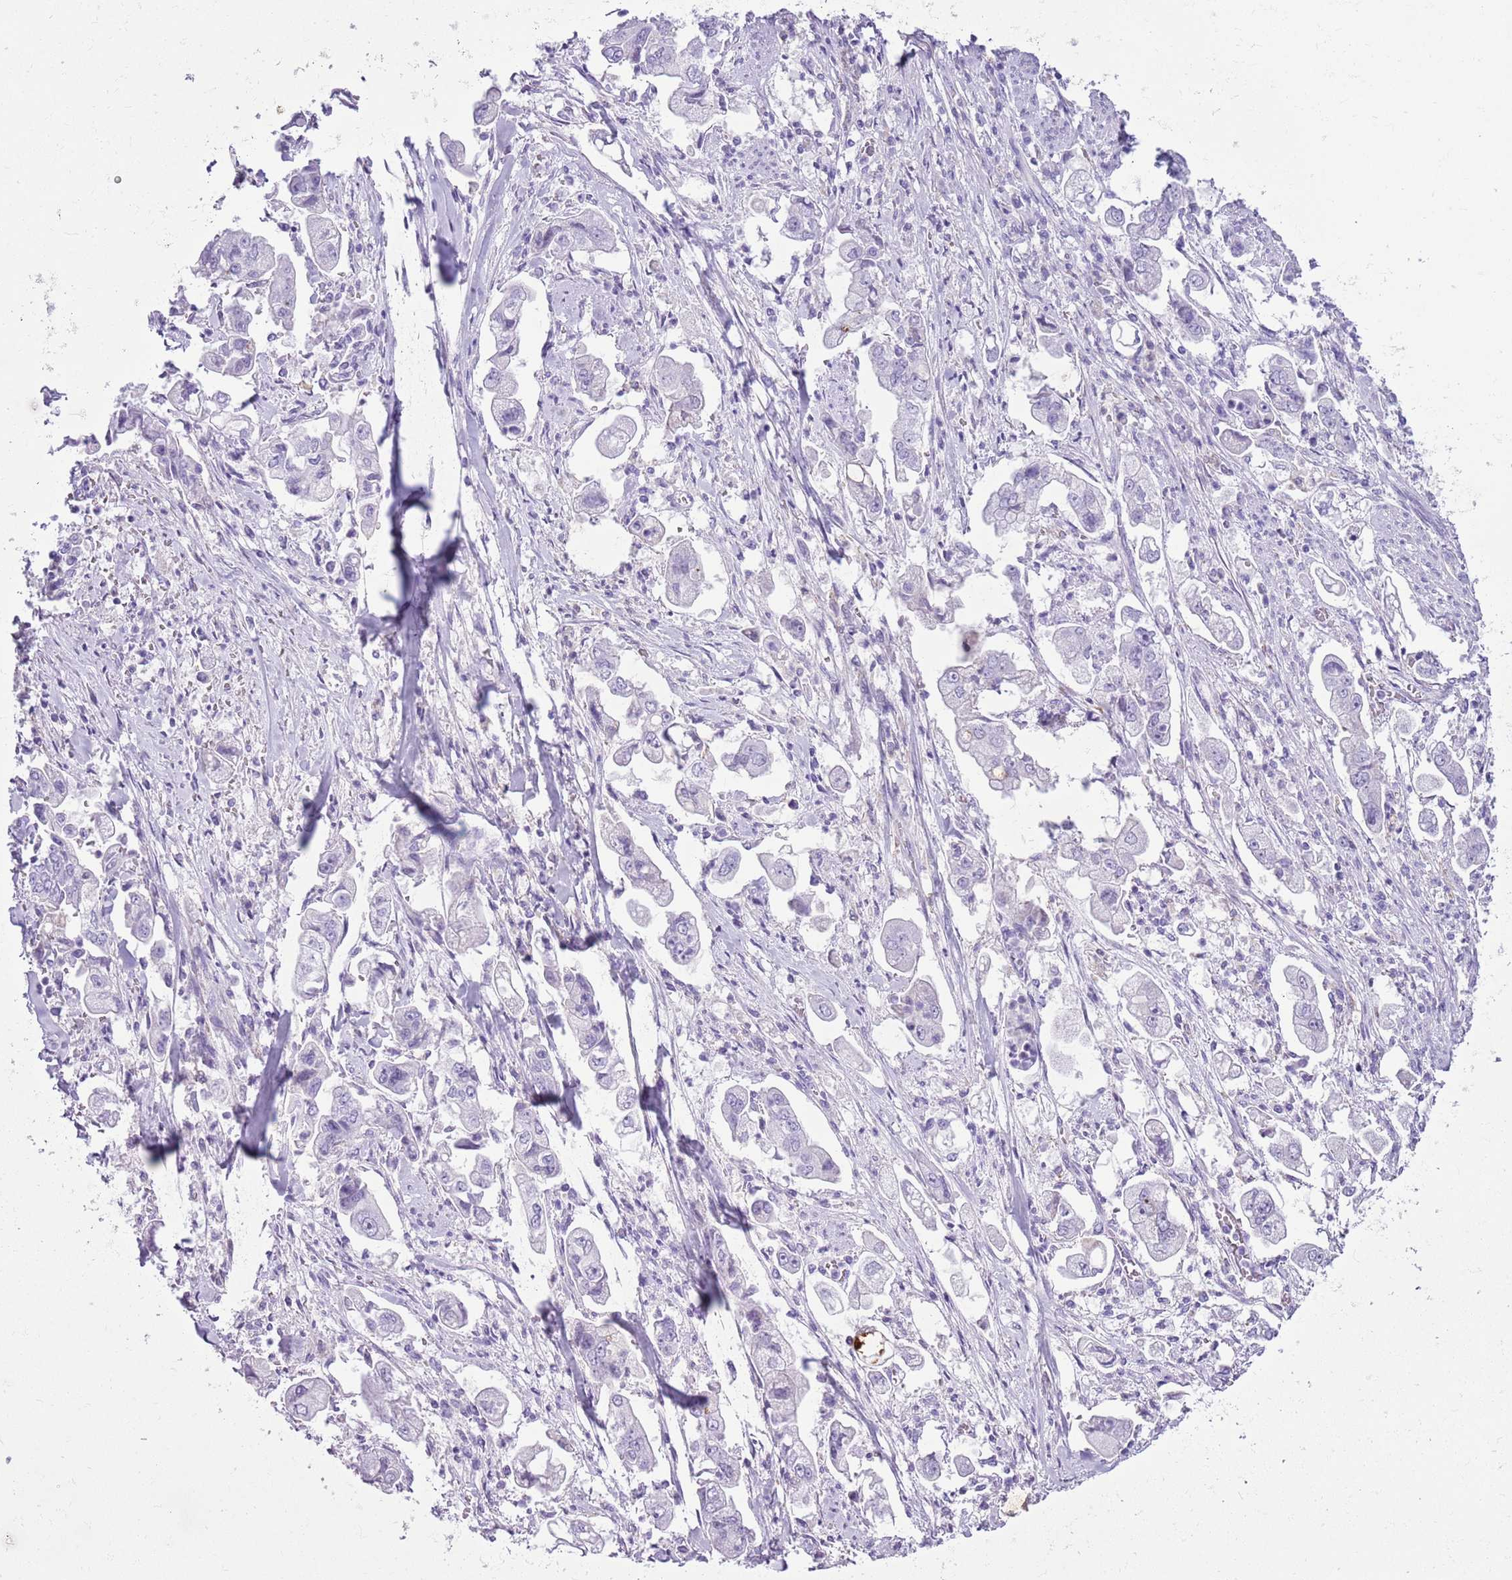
{"staining": {"intensity": "negative", "quantity": "none", "location": "none"}, "tissue": "stomach cancer", "cell_type": "Tumor cells", "image_type": "cancer", "snomed": [{"axis": "morphology", "description": "Adenocarcinoma, NOS"}, {"axis": "topography", "description": "Stomach"}], "caption": "Tumor cells show no significant protein expression in stomach adenocarcinoma.", "gene": "ZNF697", "patient": {"sex": "male", "age": 62}}